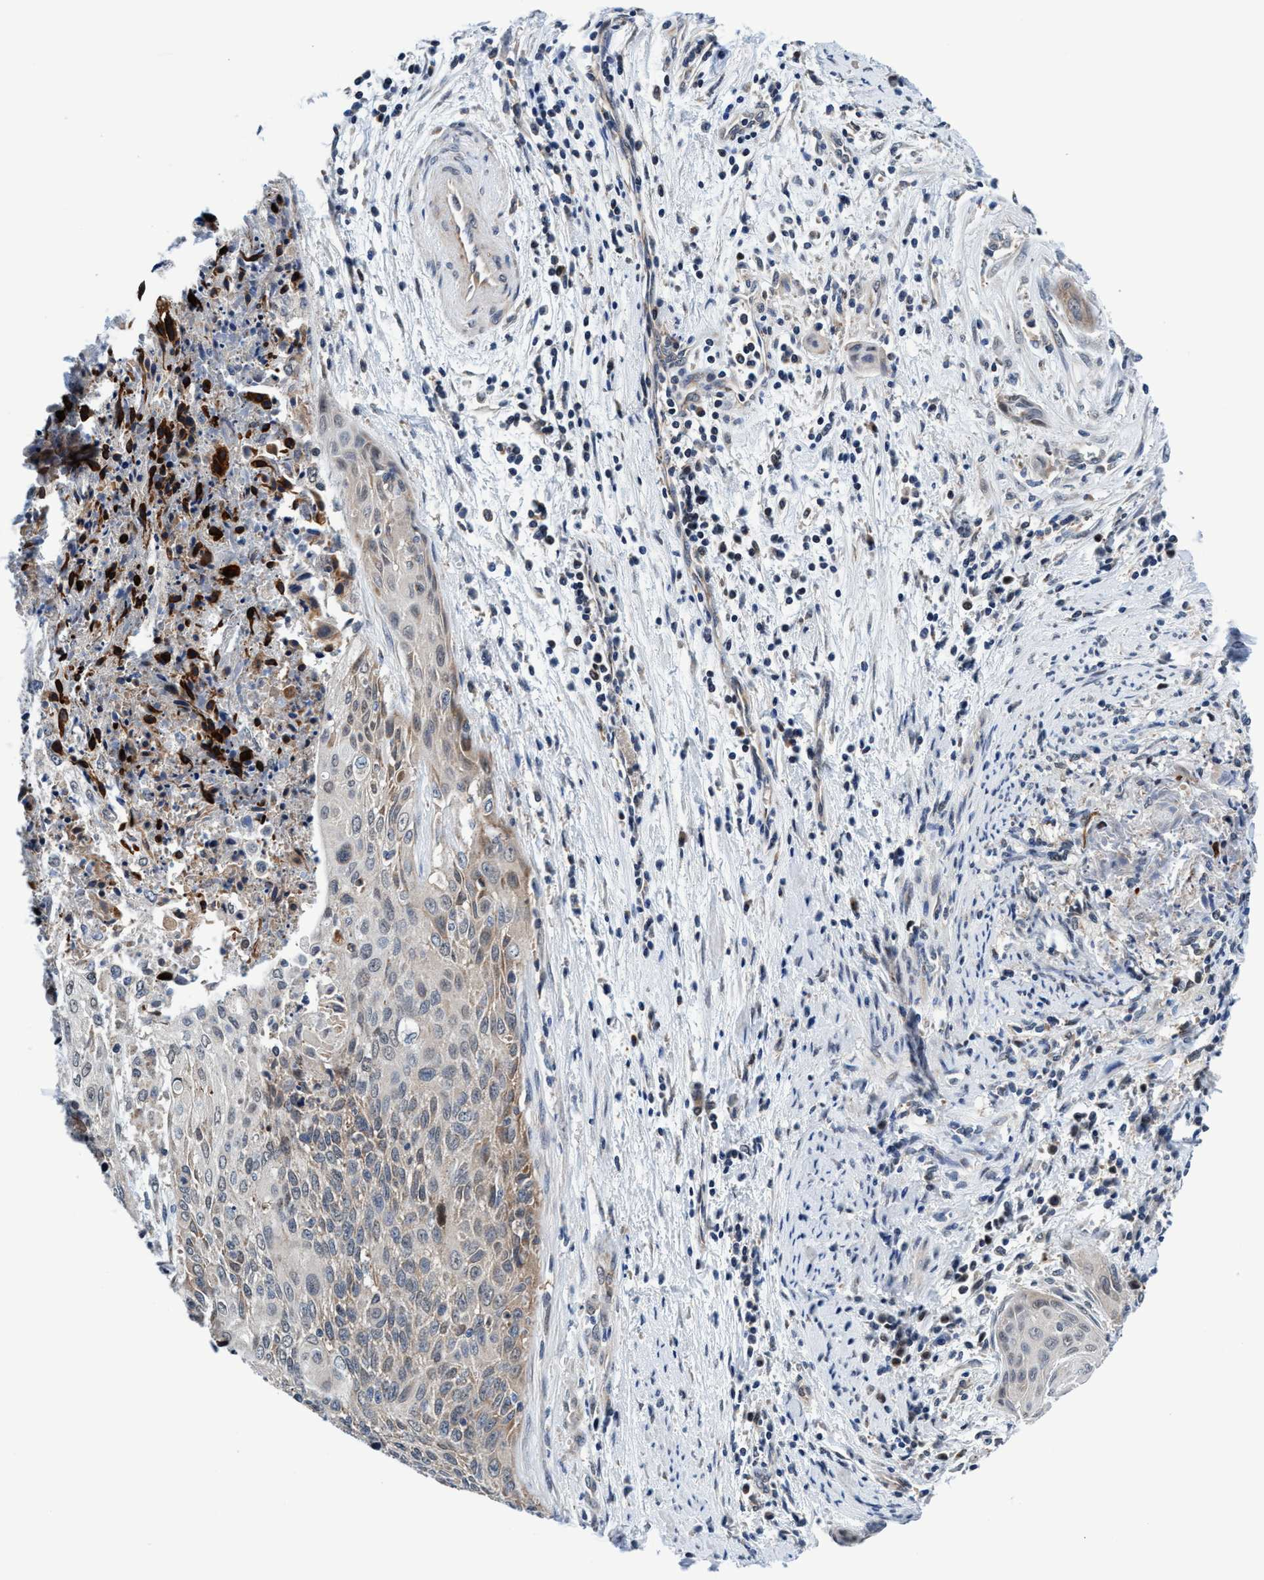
{"staining": {"intensity": "weak", "quantity": "<25%", "location": "cytoplasmic/membranous"}, "tissue": "cervical cancer", "cell_type": "Tumor cells", "image_type": "cancer", "snomed": [{"axis": "morphology", "description": "Squamous cell carcinoma, NOS"}, {"axis": "topography", "description": "Cervix"}], "caption": "A micrograph of human cervical squamous cell carcinoma is negative for staining in tumor cells.", "gene": "AGAP2", "patient": {"sex": "female", "age": 55}}